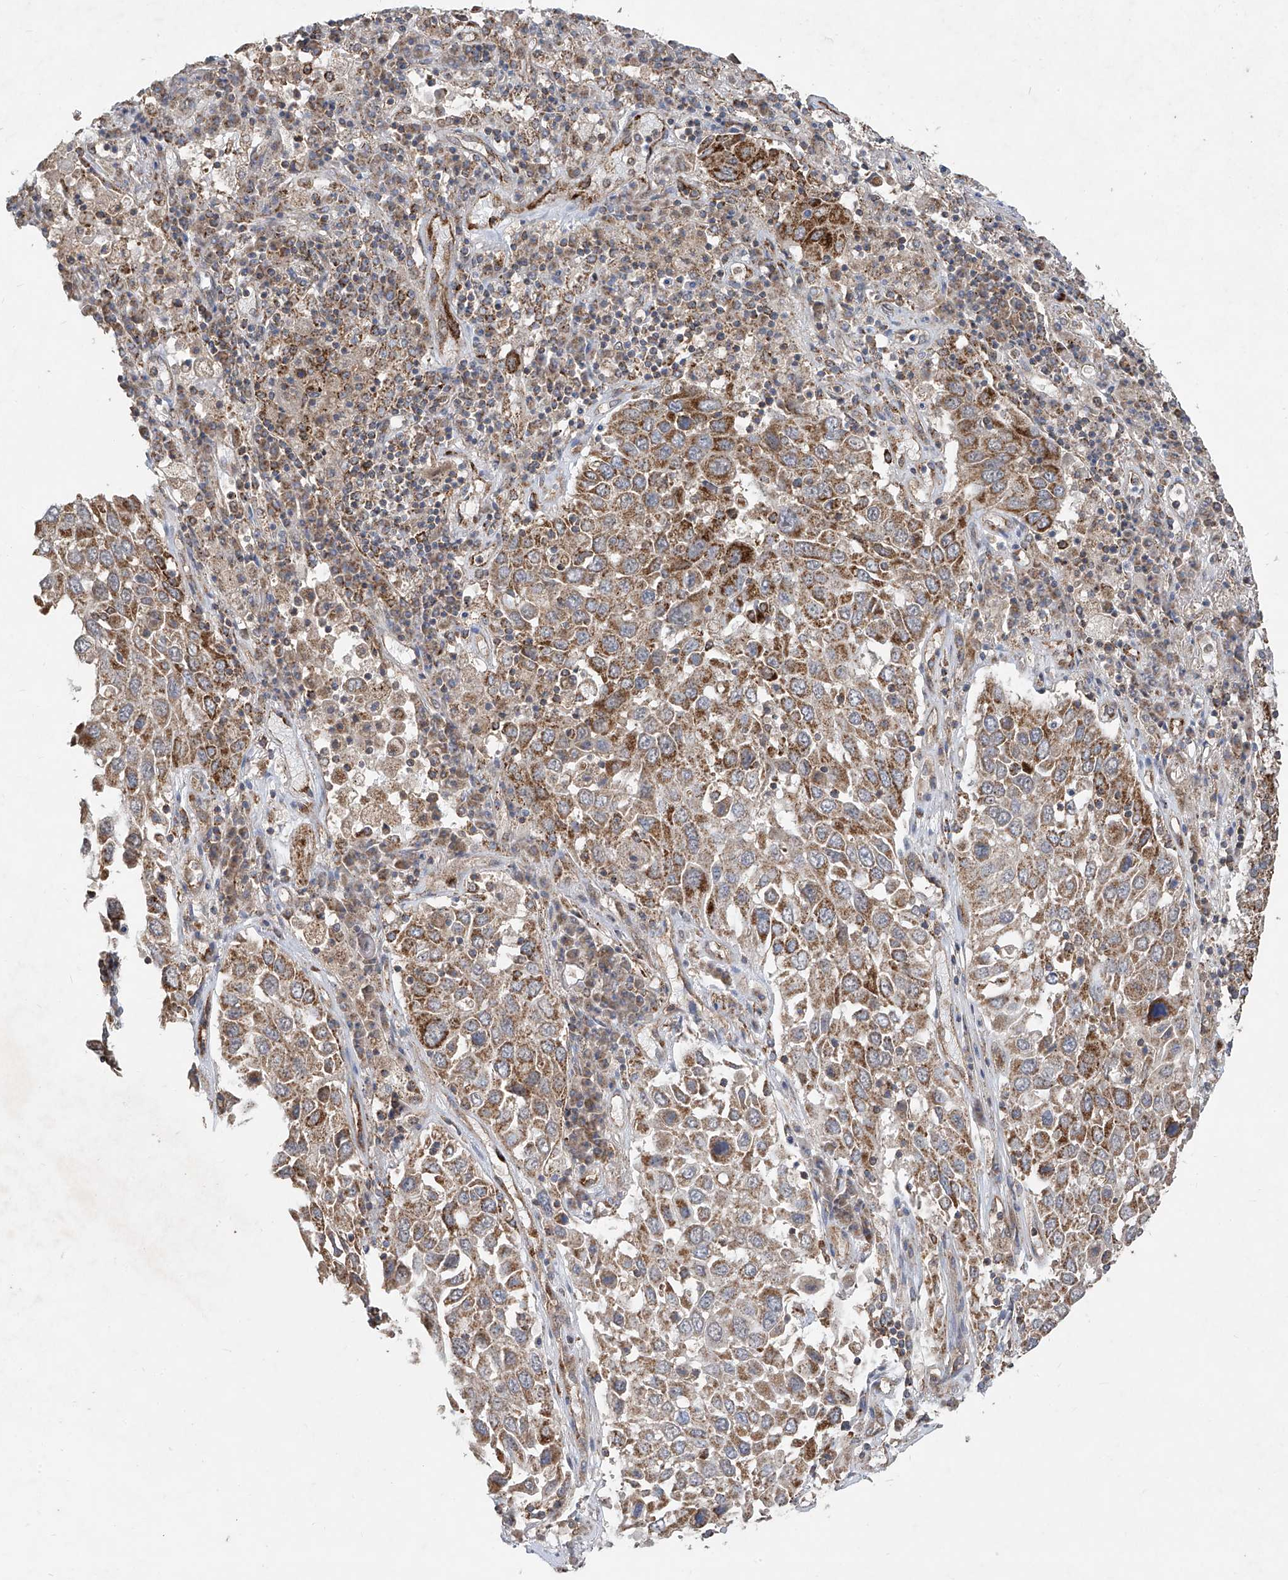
{"staining": {"intensity": "moderate", "quantity": ">75%", "location": "cytoplasmic/membranous"}, "tissue": "lung cancer", "cell_type": "Tumor cells", "image_type": "cancer", "snomed": [{"axis": "morphology", "description": "Squamous cell carcinoma, NOS"}, {"axis": "topography", "description": "Lung"}], "caption": "Brown immunohistochemical staining in lung cancer exhibits moderate cytoplasmic/membranous expression in approximately >75% of tumor cells.", "gene": "UQCC1", "patient": {"sex": "male", "age": 65}}